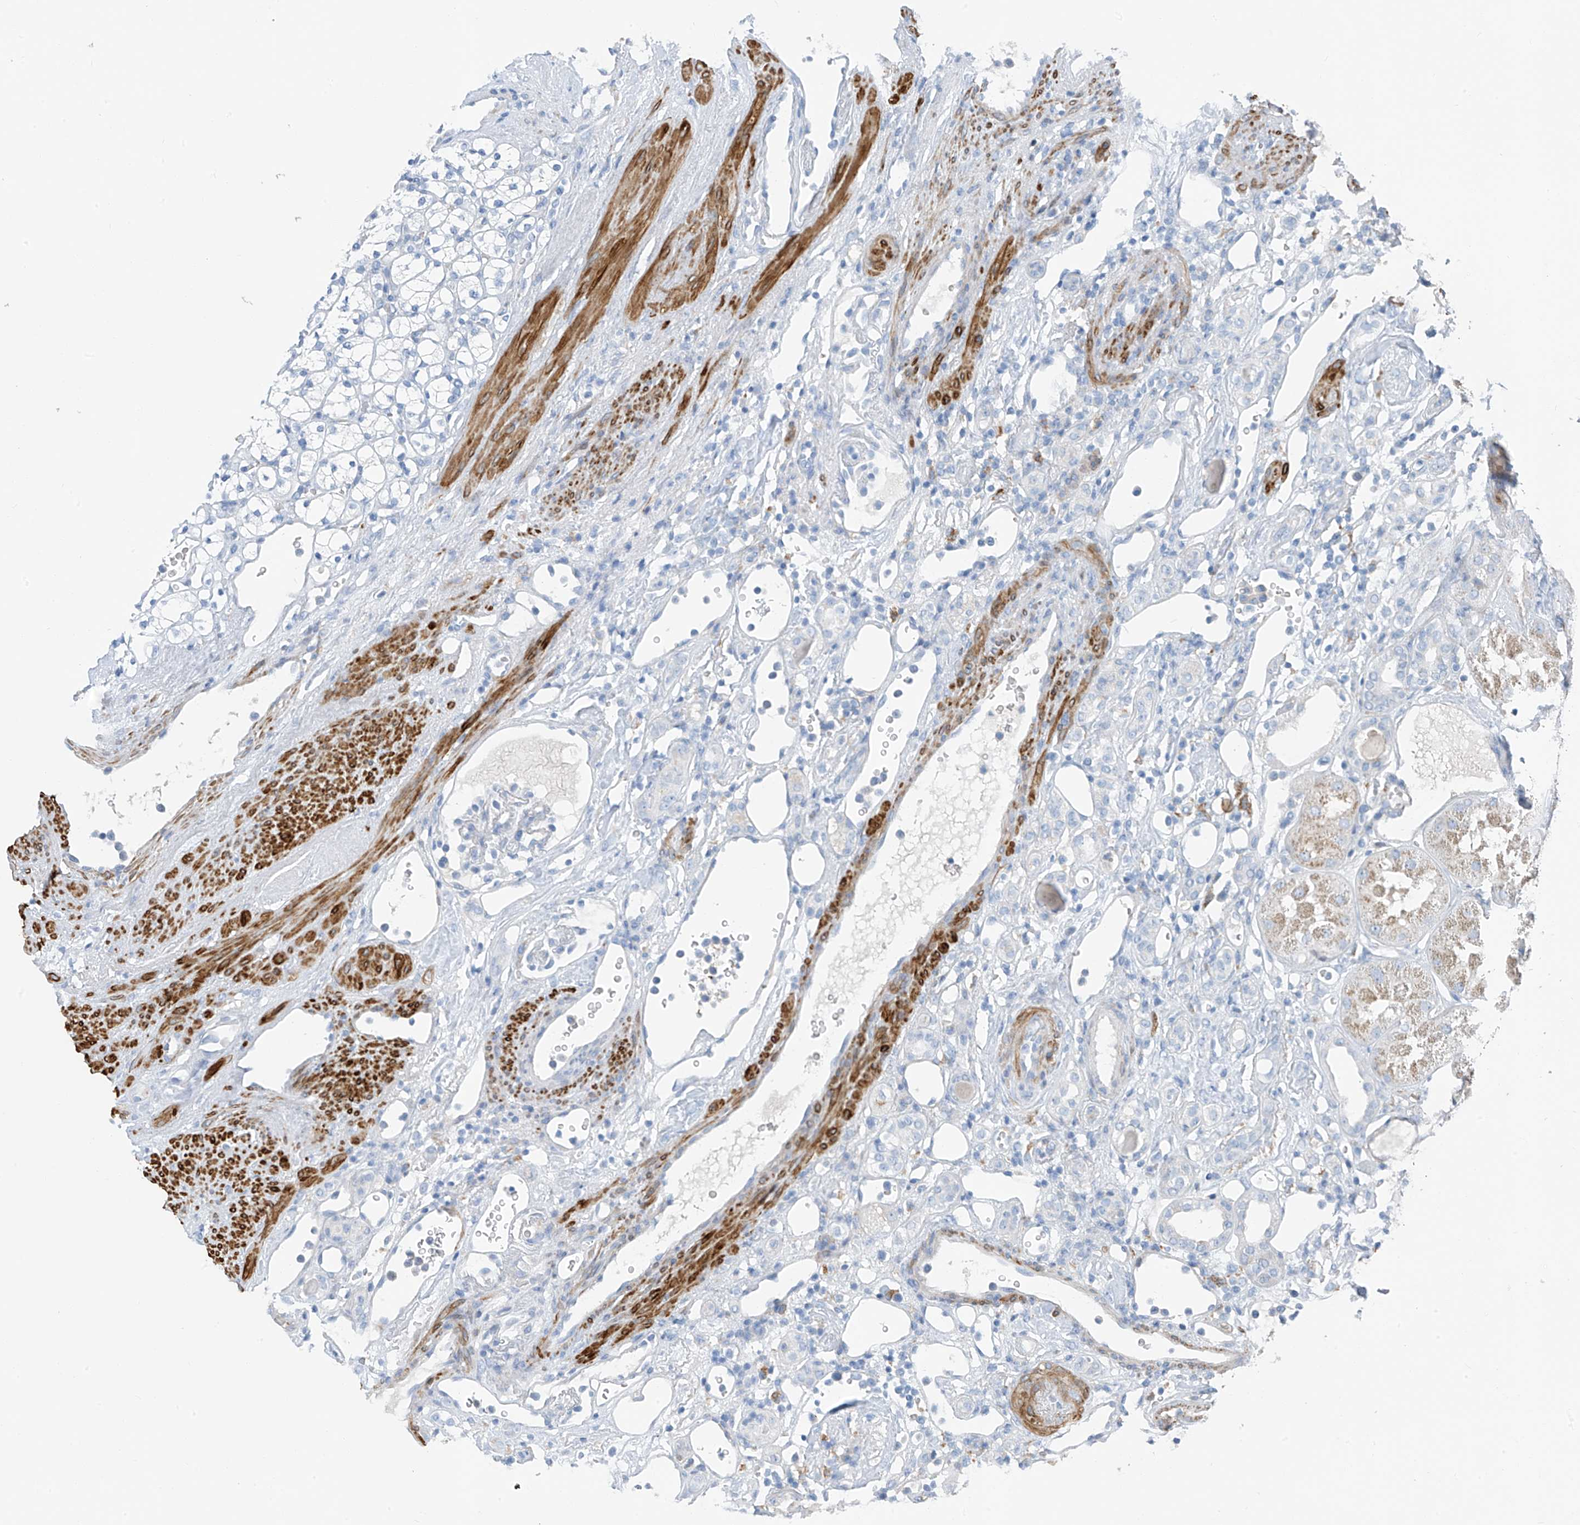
{"staining": {"intensity": "negative", "quantity": "none", "location": "none"}, "tissue": "renal cancer", "cell_type": "Tumor cells", "image_type": "cancer", "snomed": [{"axis": "morphology", "description": "Adenocarcinoma, NOS"}, {"axis": "topography", "description": "Kidney"}], "caption": "Renal cancer (adenocarcinoma) stained for a protein using immunohistochemistry (IHC) reveals no expression tumor cells.", "gene": "GLMP", "patient": {"sex": "male", "age": 77}}